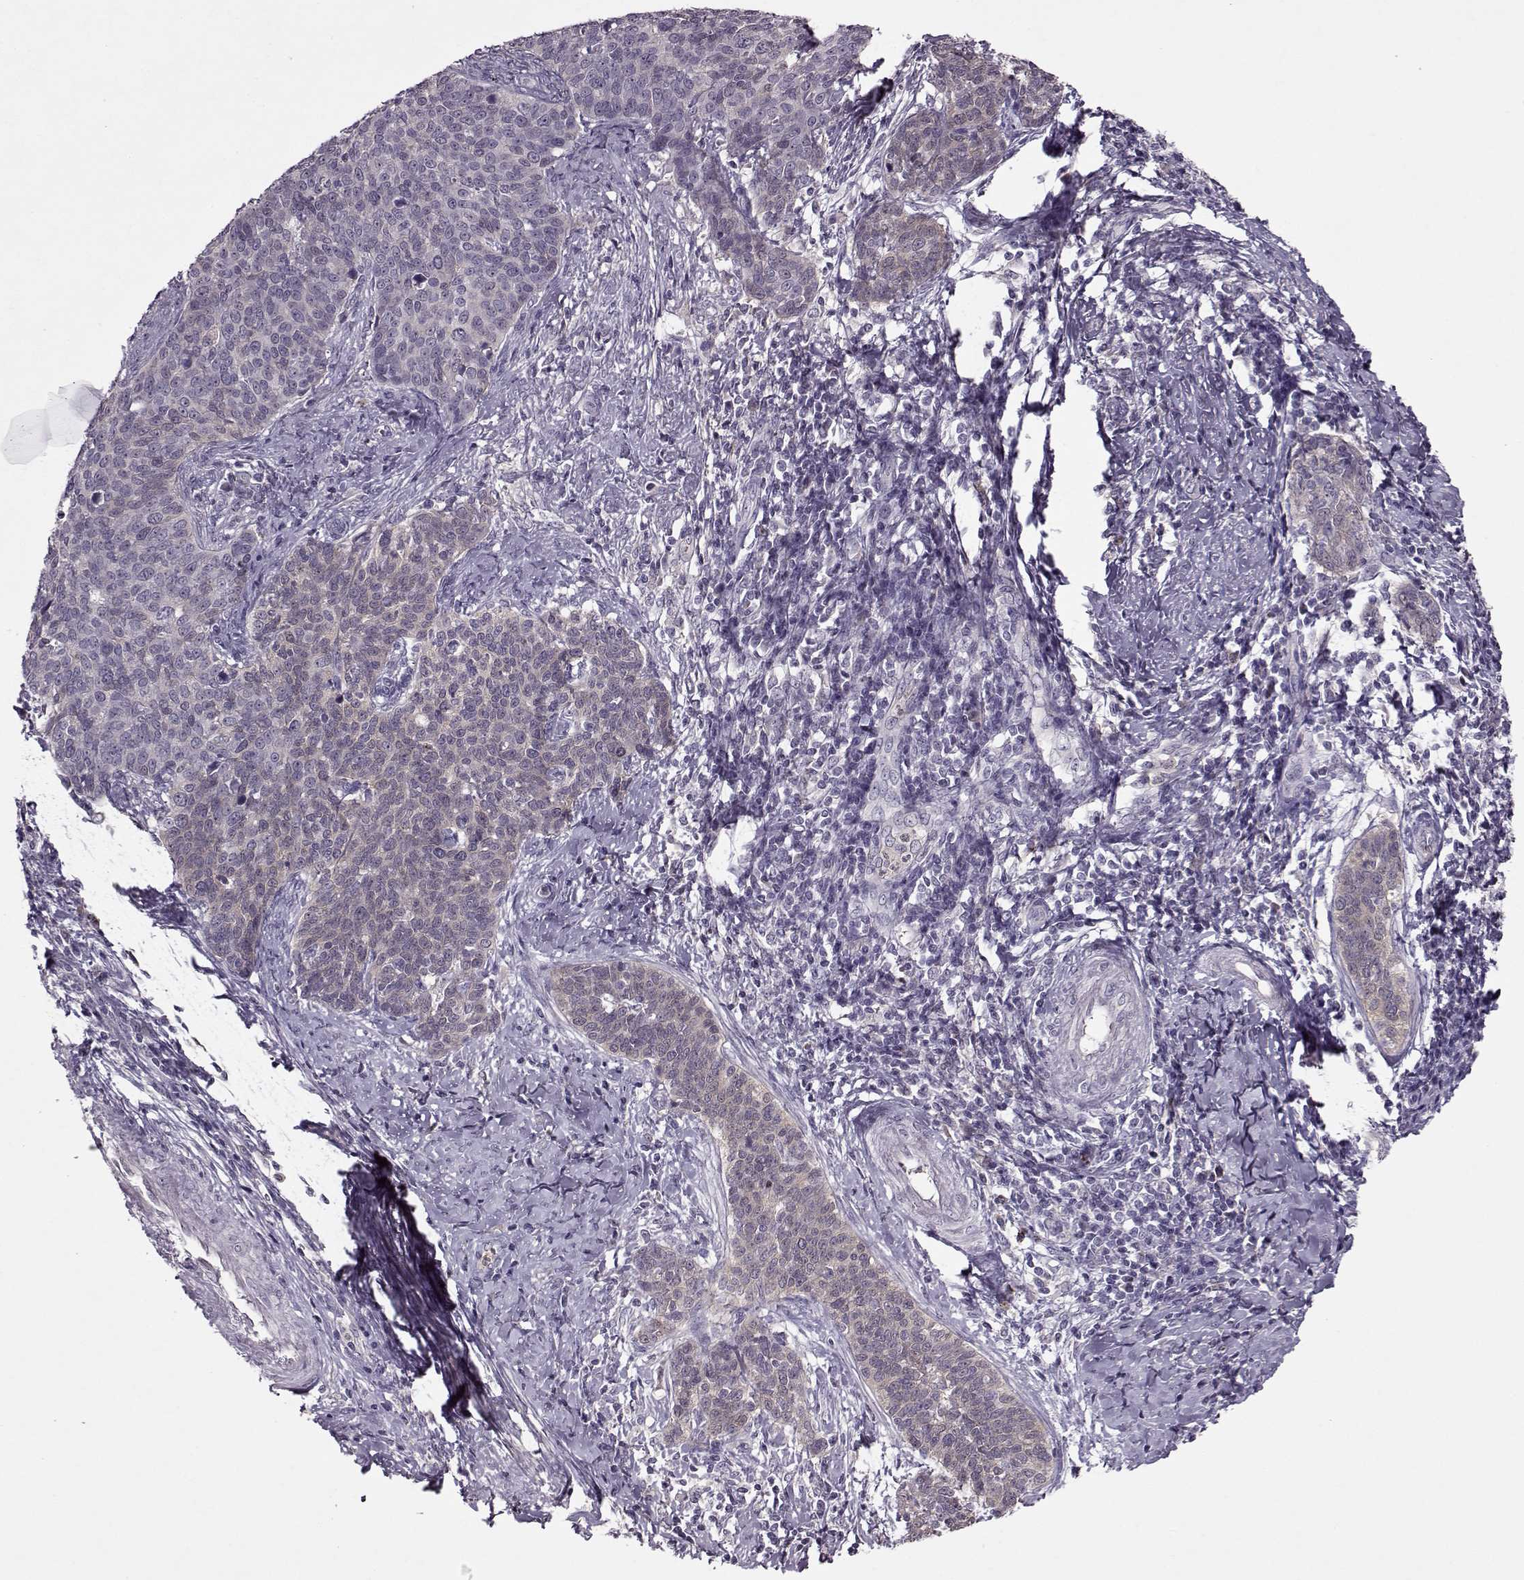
{"staining": {"intensity": "weak", "quantity": "<25%", "location": "cytoplasmic/membranous"}, "tissue": "cervical cancer", "cell_type": "Tumor cells", "image_type": "cancer", "snomed": [{"axis": "morphology", "description": "Squamous cell carcinoma, NOS"}, {"axis": "topography", "description": "Cervix"}], "caption": "A histopathology image of squamous cell carcinoma (cervical) stained for a protein exhibits no brown staining in tumor cells.", "gene": "ACOT11", "patient": {"sex": "female", "age": 39}}